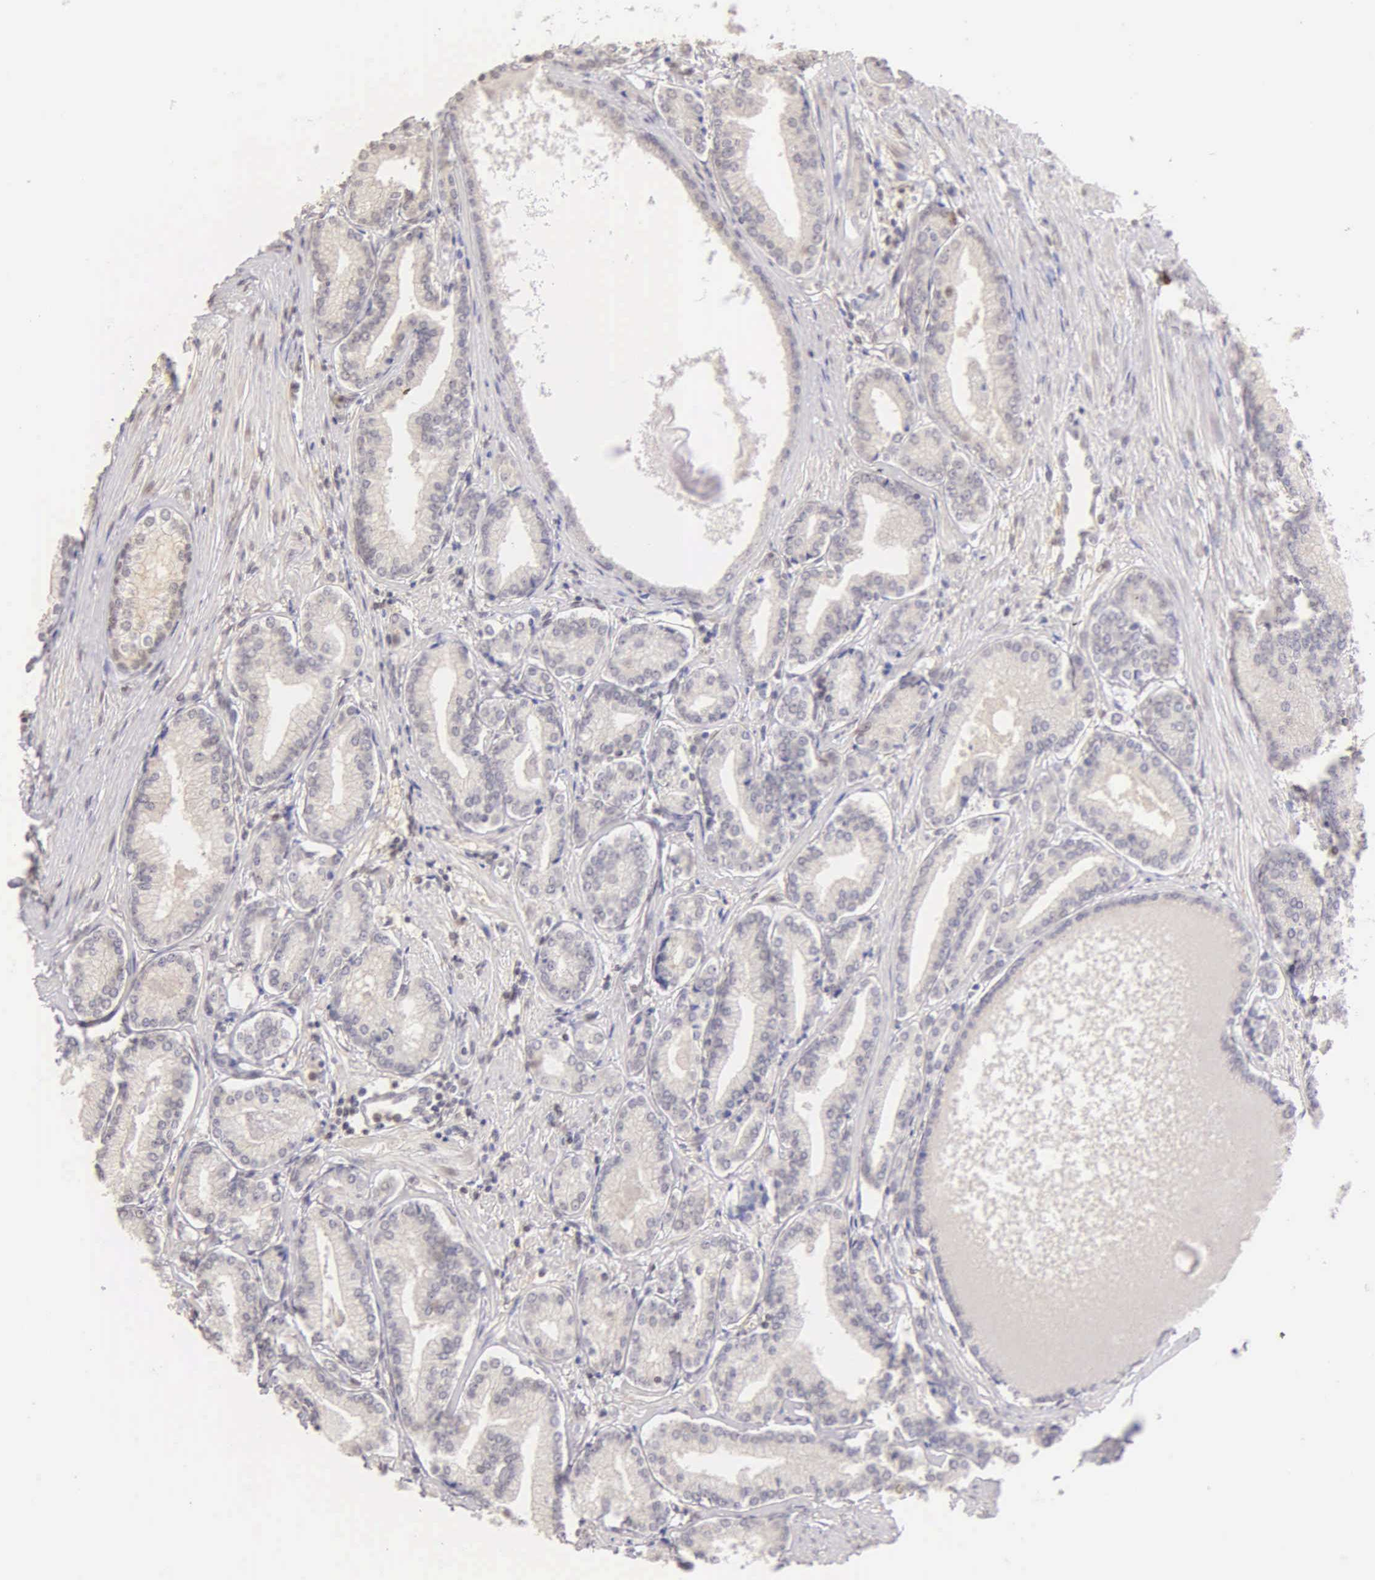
{"staining": {"intensity": "weak", "quantity": "25%-75%", "location": "nuclear"}, "tissue": "prostate cancer", "cell_type": "Tumor cells", "image_type": "cancer", "snomed": [{"axis": "morphology", "description": "Adenocarcinoma, Medium grade"}, {"axis": "topography", "description": "Prostate"}], "caption": "This is an image of immunohistochemistry staining of prostate cancer (medium-grade adenocarcinoma), which shows weak expression in the nuclear of tumor cells.", "gene": "MKI67", "patient": {"sex": "male", "age": 72}}